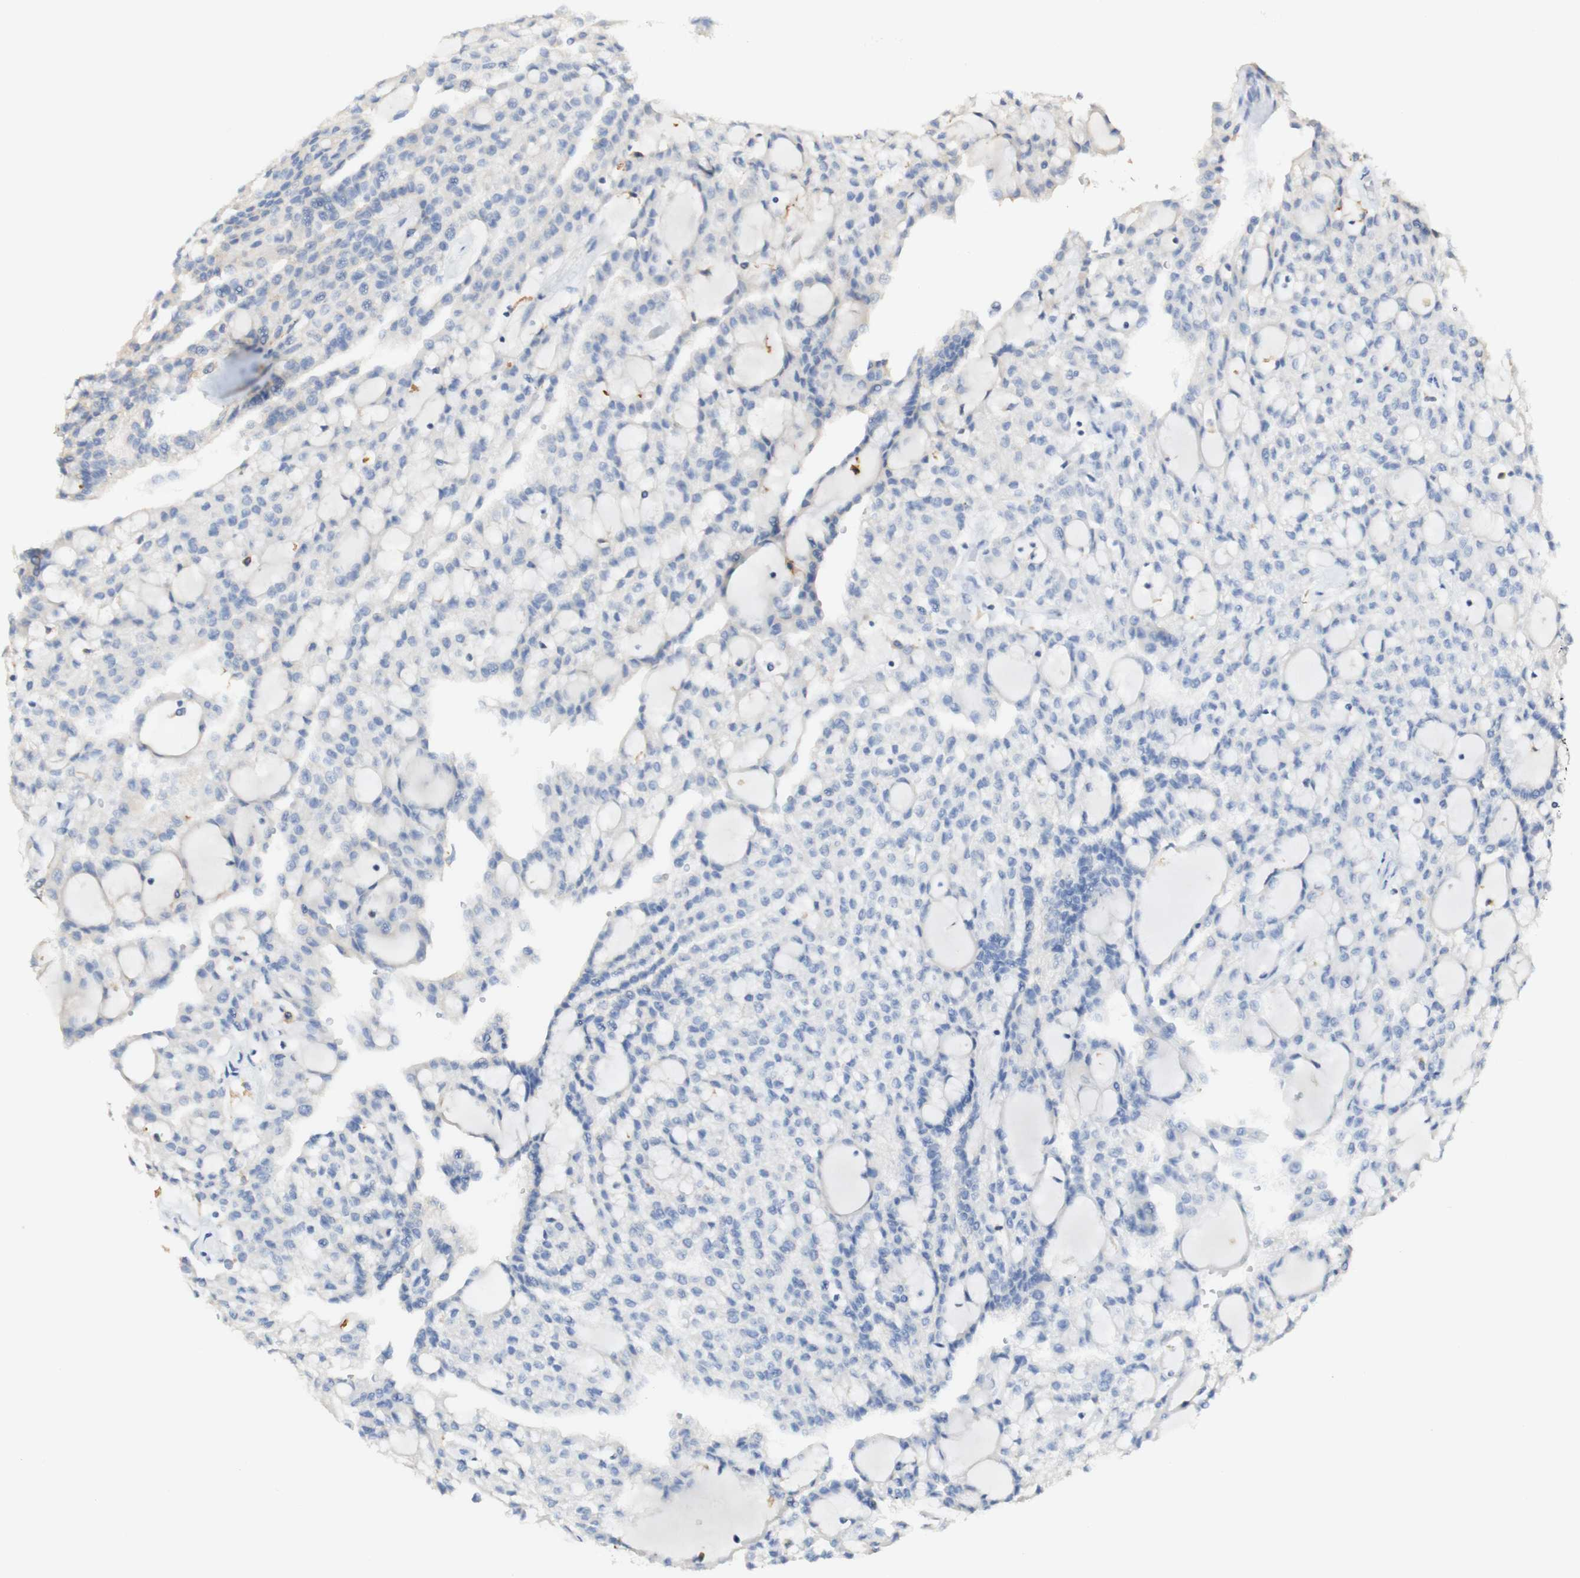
{"staining": {"intensity": "negative", "quantity": "none", "location": "none"}, "tissue": "renal cancer", "cell_type": "Tumor cells", "image_type": "cancer", "snomed": [{"axis": "morphology", "description": "Adenocarcinoma, NOS"}, {"axis": "topography", "description": "Kidney"}], "caption": "IHC micrograph of neoplastic tissue: adenocarcinoma (renal) stained with DAB exhibits no significant protein positivity in tumor cells.", "gene": "FCGRT", "patient": {"sex": "male", "age": 63}}